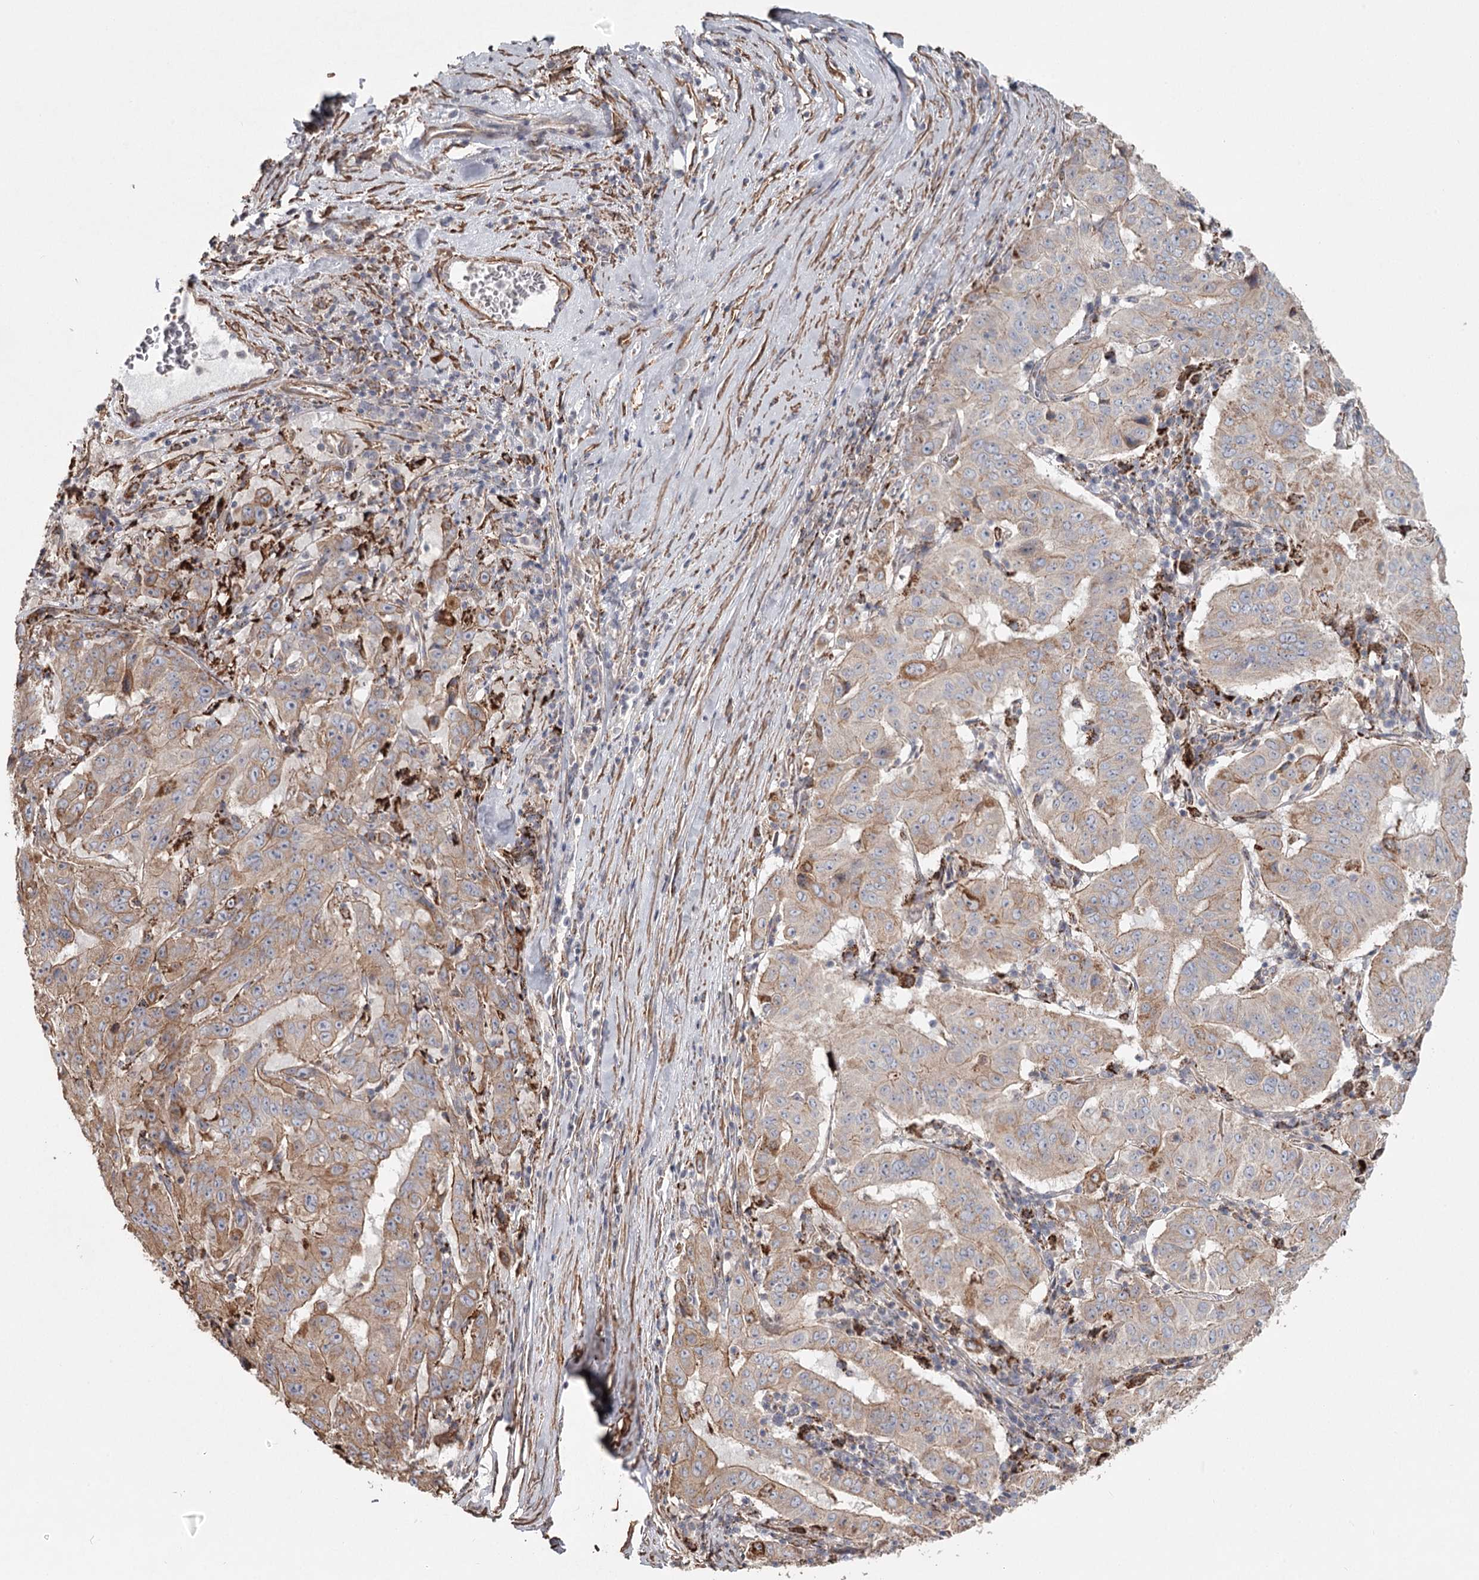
{"staining": {"intensity": "moderate", "quantity": ">75%", "location": "cytoplasmic/membranous"}, "tissue": "pancreatic cancer", "cell_type": "Tumor cells", "image_type": "cancer", "snomed": [{"axis": "morphology", "description": "Adenocarcinoma, NOS"}, {"axis": "topography", "description": "Pancreas"}], "caption": "Immunohistochemistry of human pancreatic cancer reveals medium levels of moderate cytoplasmic/membranous expression in approximately >75% of tumor cells.", "gene": "DHRS9", "patient": {"sex": "male", "age": 63}}